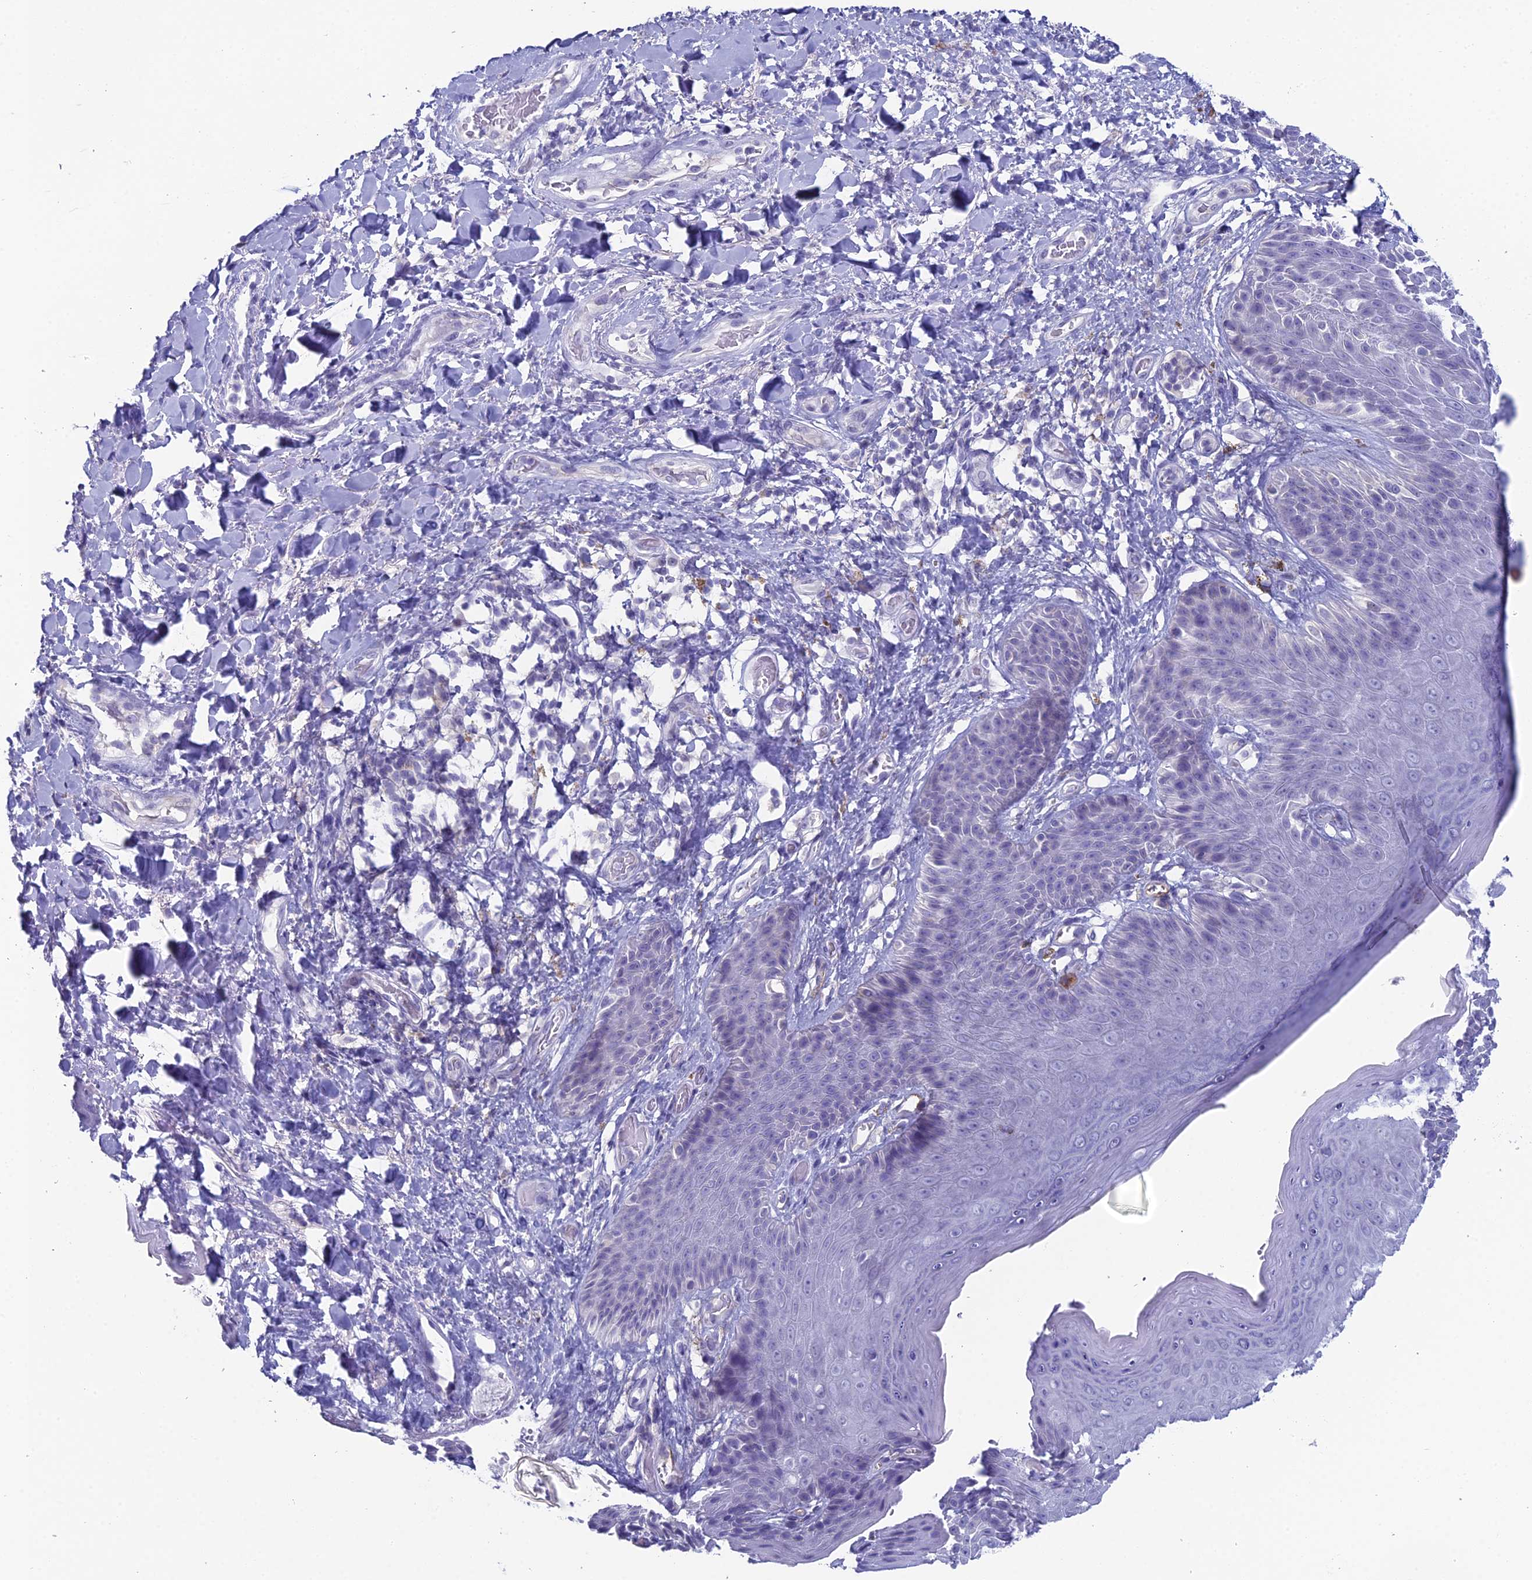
{"staining": {"intensity": "weak", "quantity": "<25%", "location": "cytoplasmic/membranous"}, "tissue": "skin", "cell_type": "Epidermal cells", "image_type": "normal", "snomed": [{"axis": "morphology", "description": "Normal tissue, NOS"}, {"axis": "topography", "description": "Anal"}], "caption": "The IHC histopathology image has no significant staining in epidermal cells of skin. (DAB (3,3'-diaminobenzidine) immunohistochemistry with hematoxylin counter stain).", "gene": "ACE", "patient": {"sex": "female", "age": 89}}